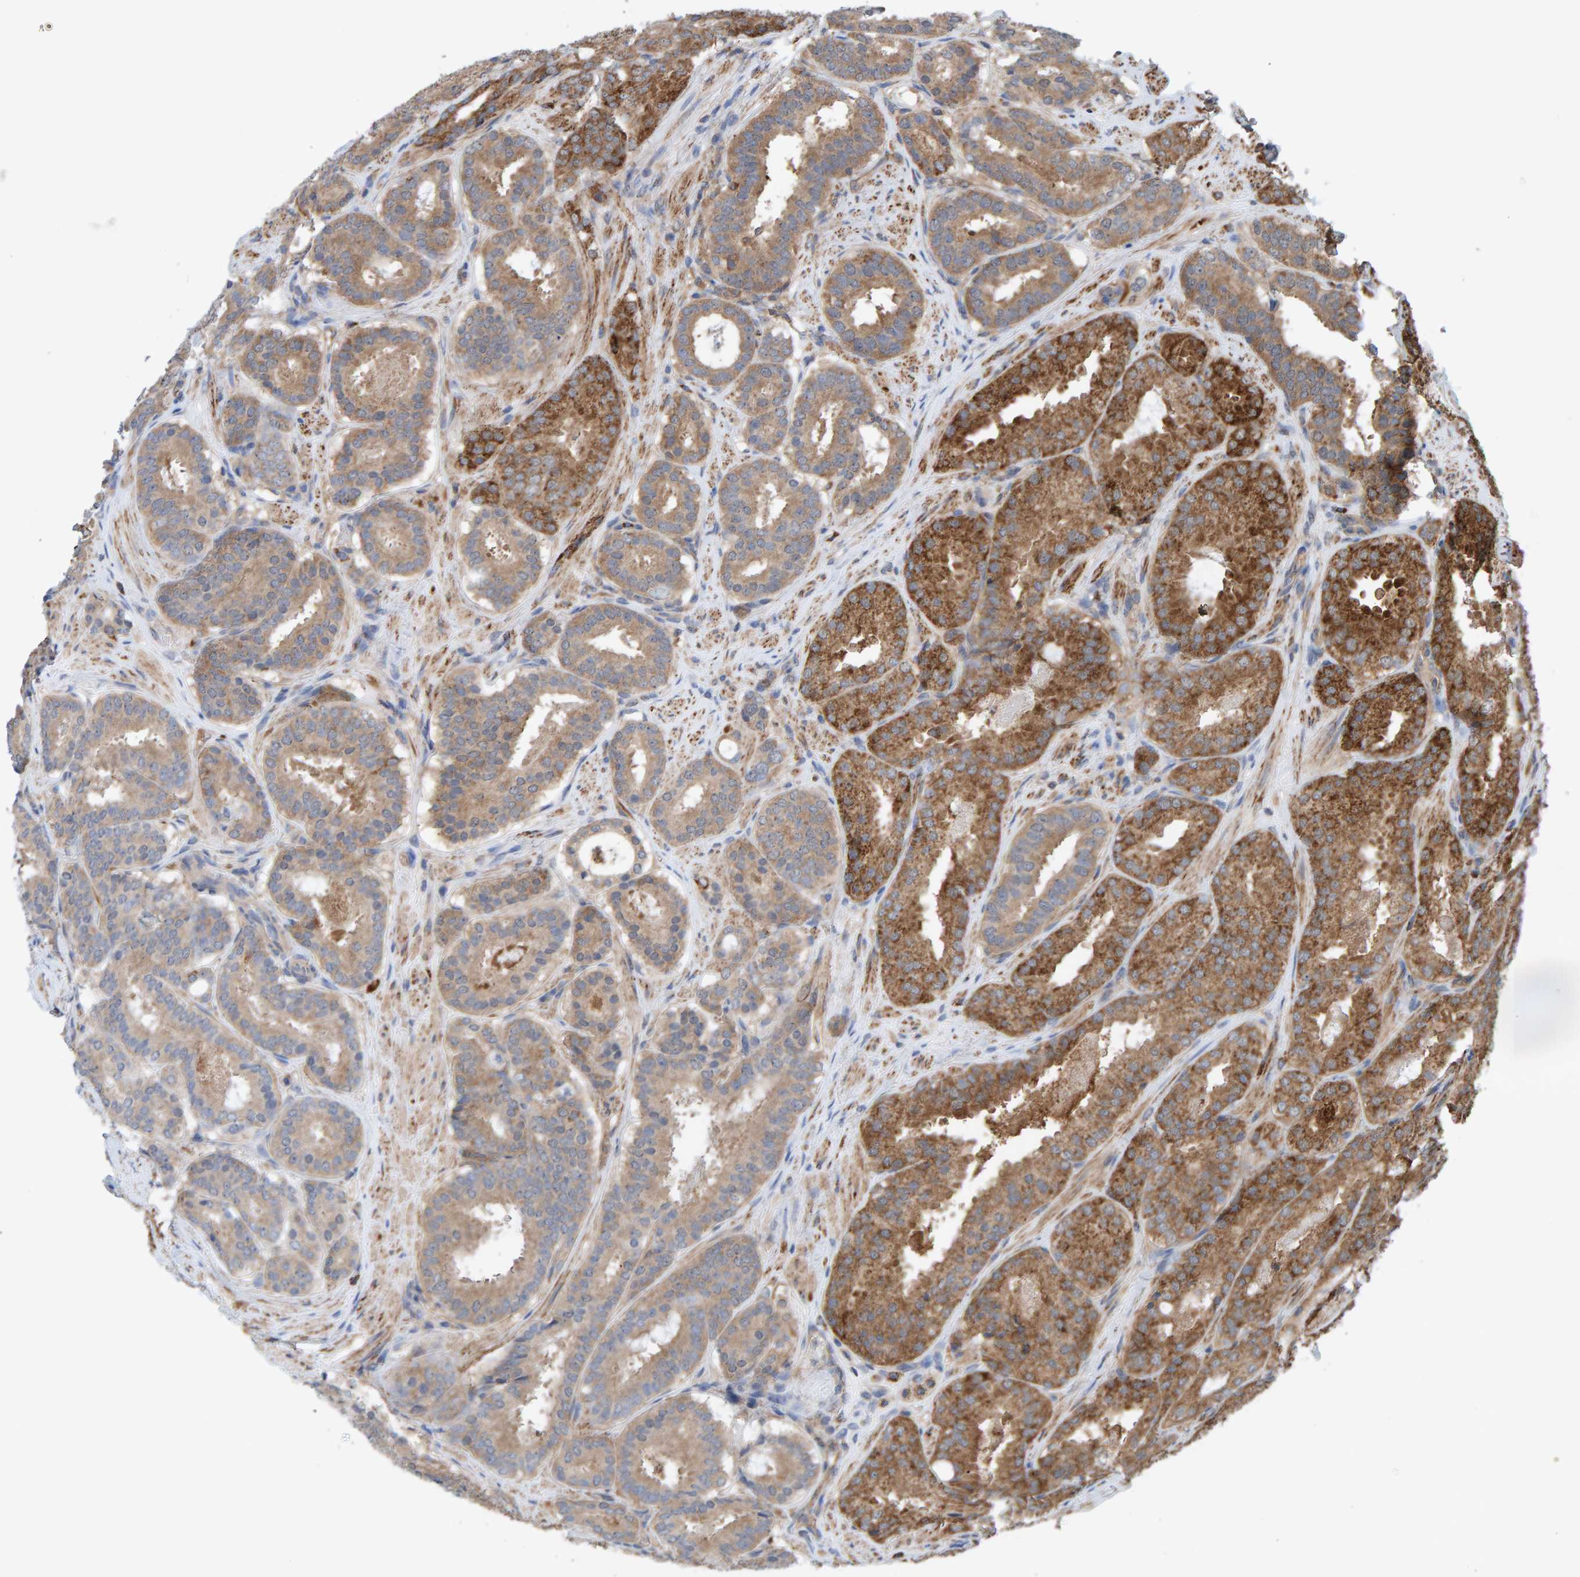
{"staining": {"intensity": "moderate", "quantity": ">75%", "location": "cytoplasmic/membranous"}, "tissue": "prostate cancer", "cell_type": "Tumor cells", "image_type": "cancer", "snomed": [{"axis": "morphology", "description": "Adenocarcinoma, Low grade"}, {"axis": "topography", "description": "Prostate"}], "caption": "High-magnification brightfield microscopy of prostate cancer (adenocarcinoma (low-grade)) stained with DAB (brown) and counterstained with hematoxylin (blue). tumor cells exhibit moderate cytoplasmic/membranous positivity is identified in about>75% of cells.", "gene": "LRSAM1", "patient": {"sex": "male", "age": 69}}